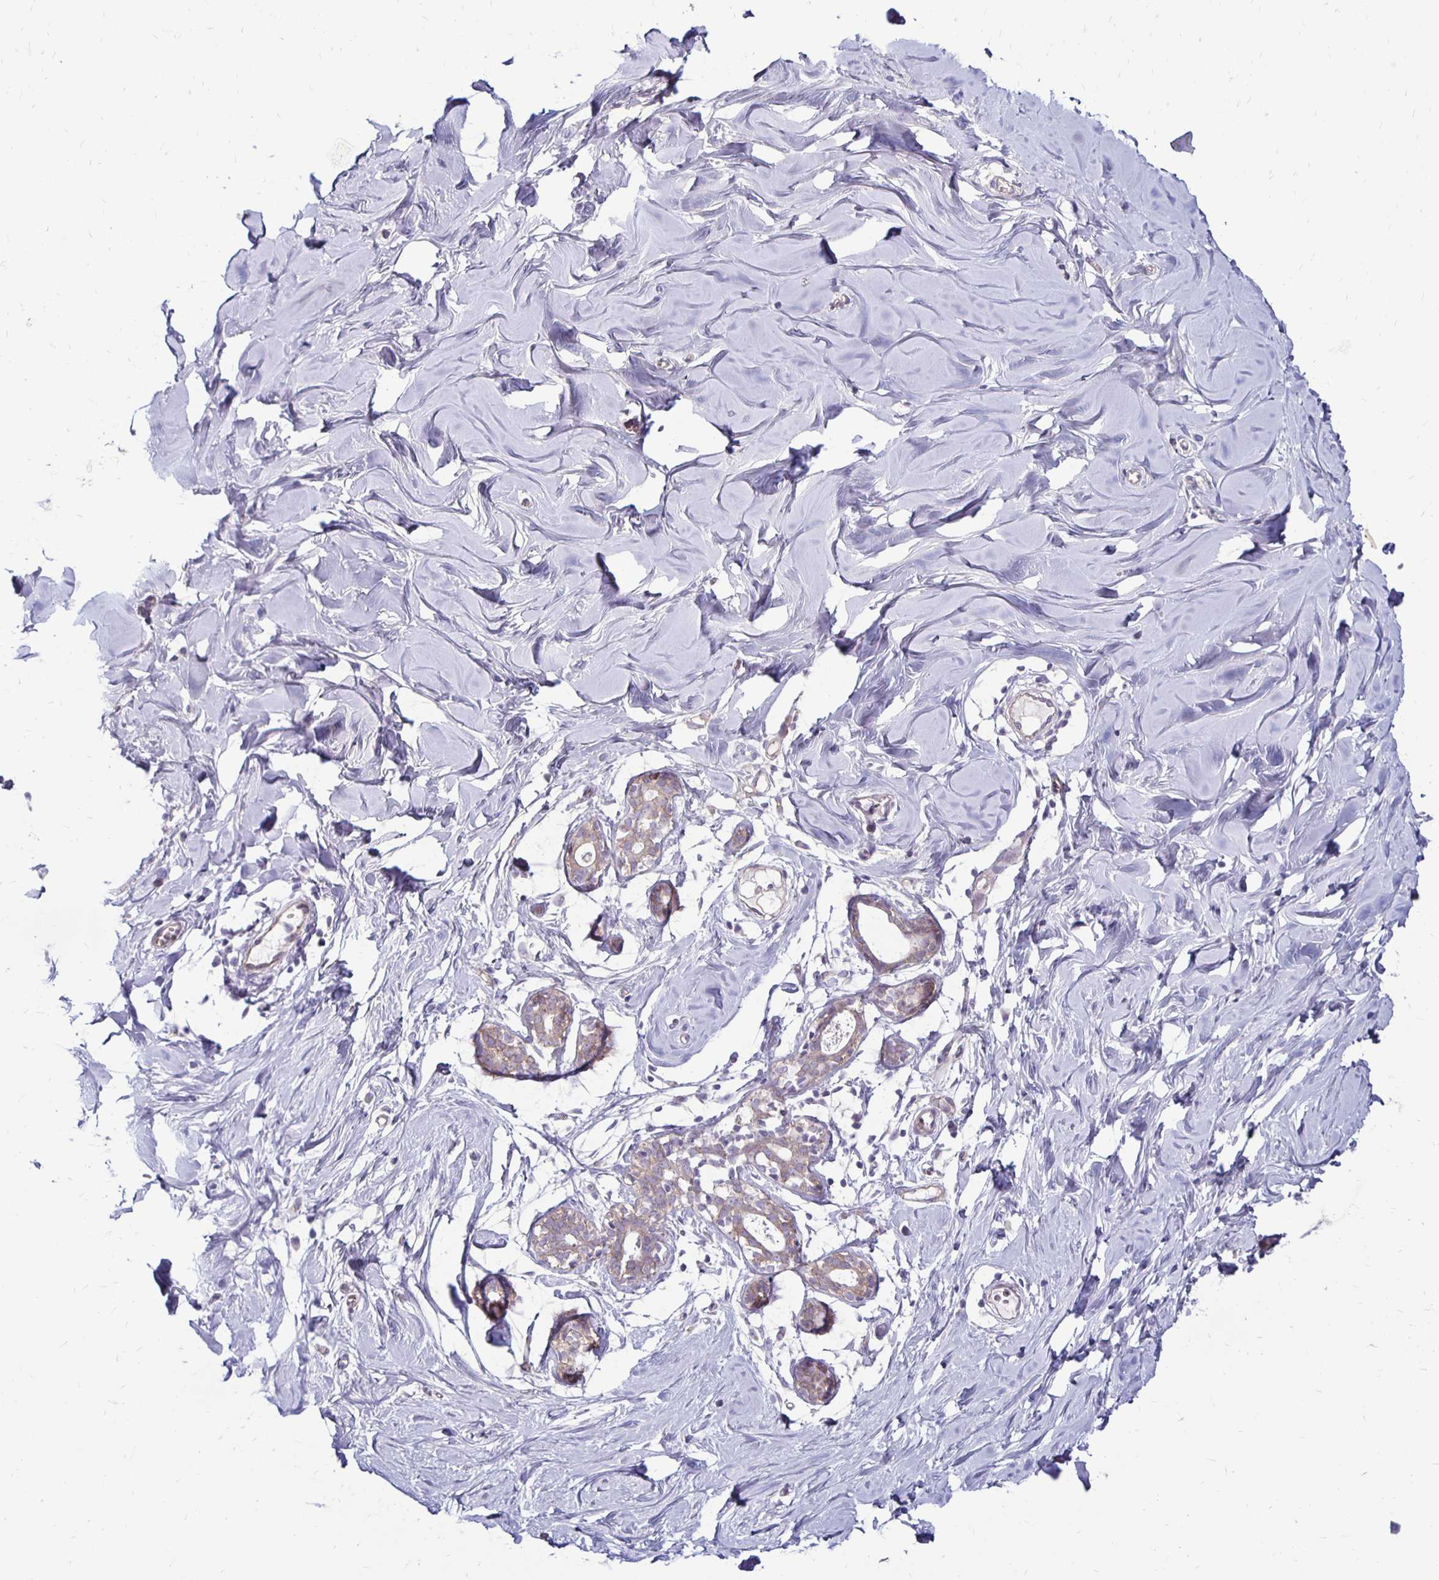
{"staining": {"intensity": "negative", "quantity": "none", "location": "none"}, "tissue": "breast", "cell_type": "Adipocytes", "image_type": "normal", "snomed": [{"axis": "morphology", "description": "Normal tissue, NOS"}, {"axis": "topography", "description": "Breast"}], "caption": "Immunohistochemistry (IHC) of benign breast exhibits no staining in adipocytes. (DAB immunohistochemistry (IHC), high magnification).", "gene": "KATNBL1", "patient": {"sex": "female", "age": 27}}